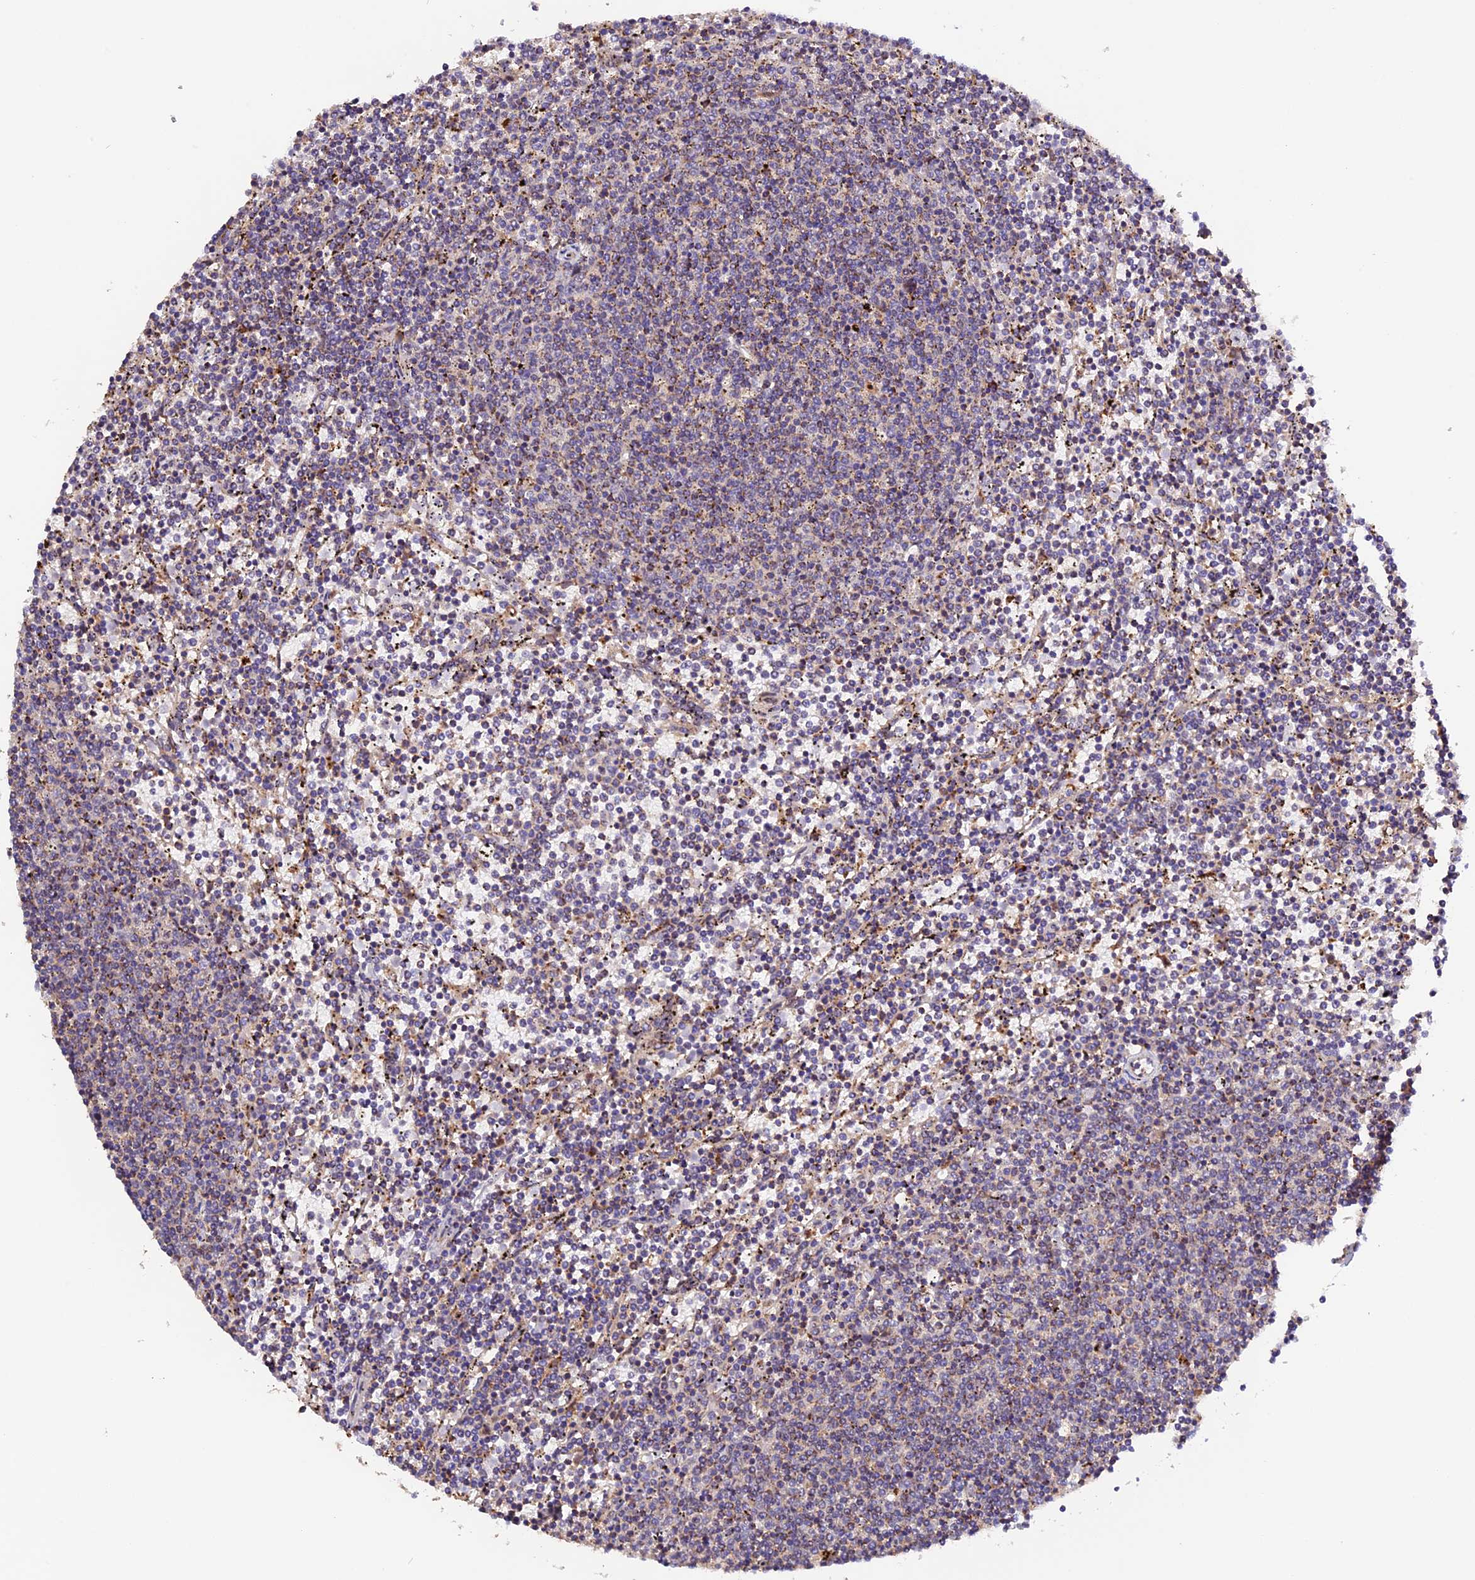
{"staining": {"intensity": "weak", "quantity": "25%-75%", "location": "cytoplasmic/membranous"}, "tissue": "lymphoma", "cell_type": "Tumor cells", "image_type": "cancer", "snomed": [{"axis": "morphology", "description": "Malignant lymphoma, non-Hodgkin's type, Low grade"}, {"axis": "topography", "description": "Spleen"}], "caption": "Lymphoma was stained to show a protein in brown. There is low levels of weak cytoplasmic/membranous positivity in about 25%-75% of tumor cells.", "gene": "METTL22", "patient": {"sex": "female", "age": 50}}